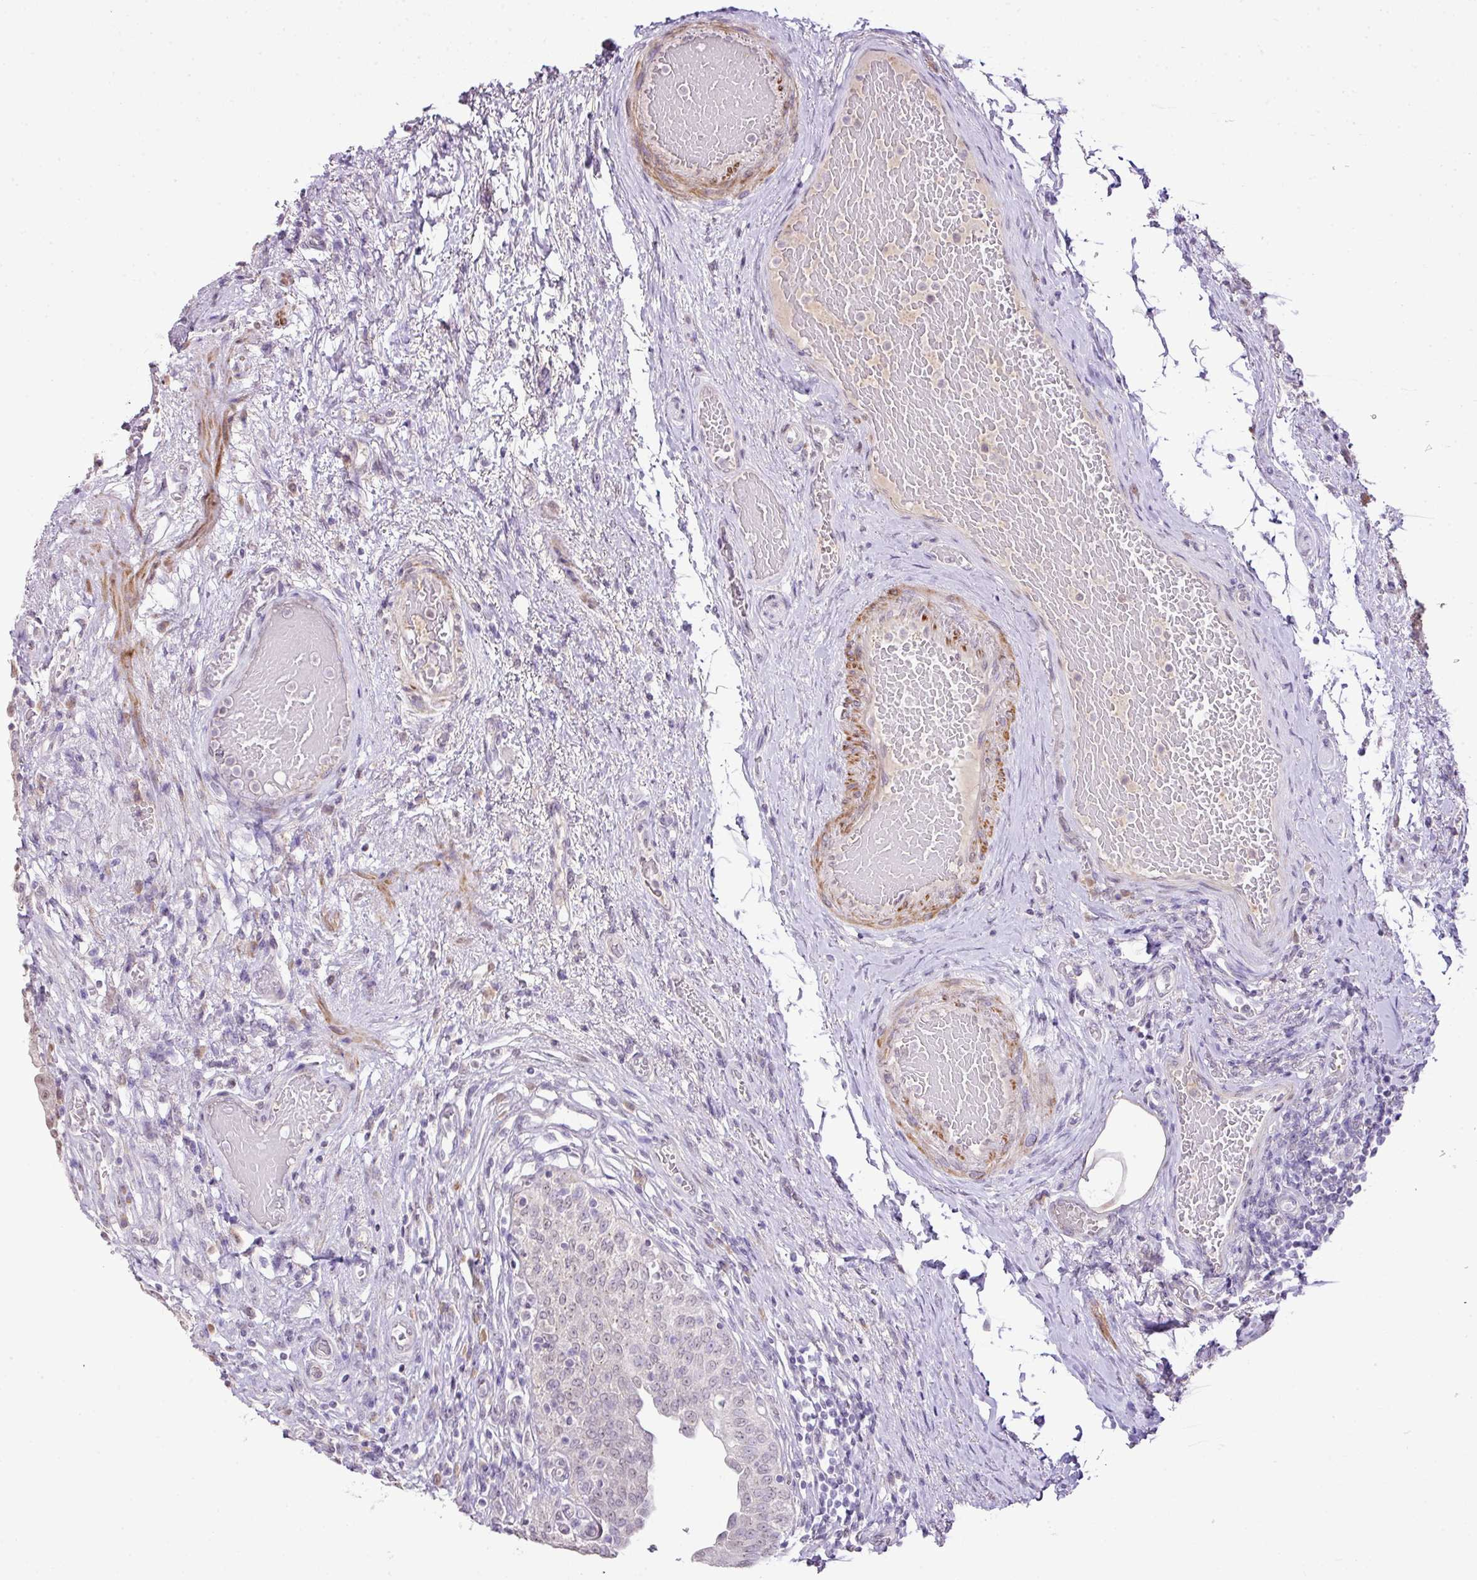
{"staining": {"intensity": "negative", "quantity": "none", "location": "none"}, "tissue": "urinary bladder", "cell_type": "Urothelial cells", "image_type": "normal", "snomed": [{"axis": "morphology", "description": "Normal tissue, NOS"}, {"axis": "topography", "description": "Urinary bladder"}], "caption": "Urinary bladder stained for a protein using immunohistochemistry (IHC) exhibits no staining urothelial cells.", "gene": "DIP2A", "patient": {"sex": "male", "age": 71}}